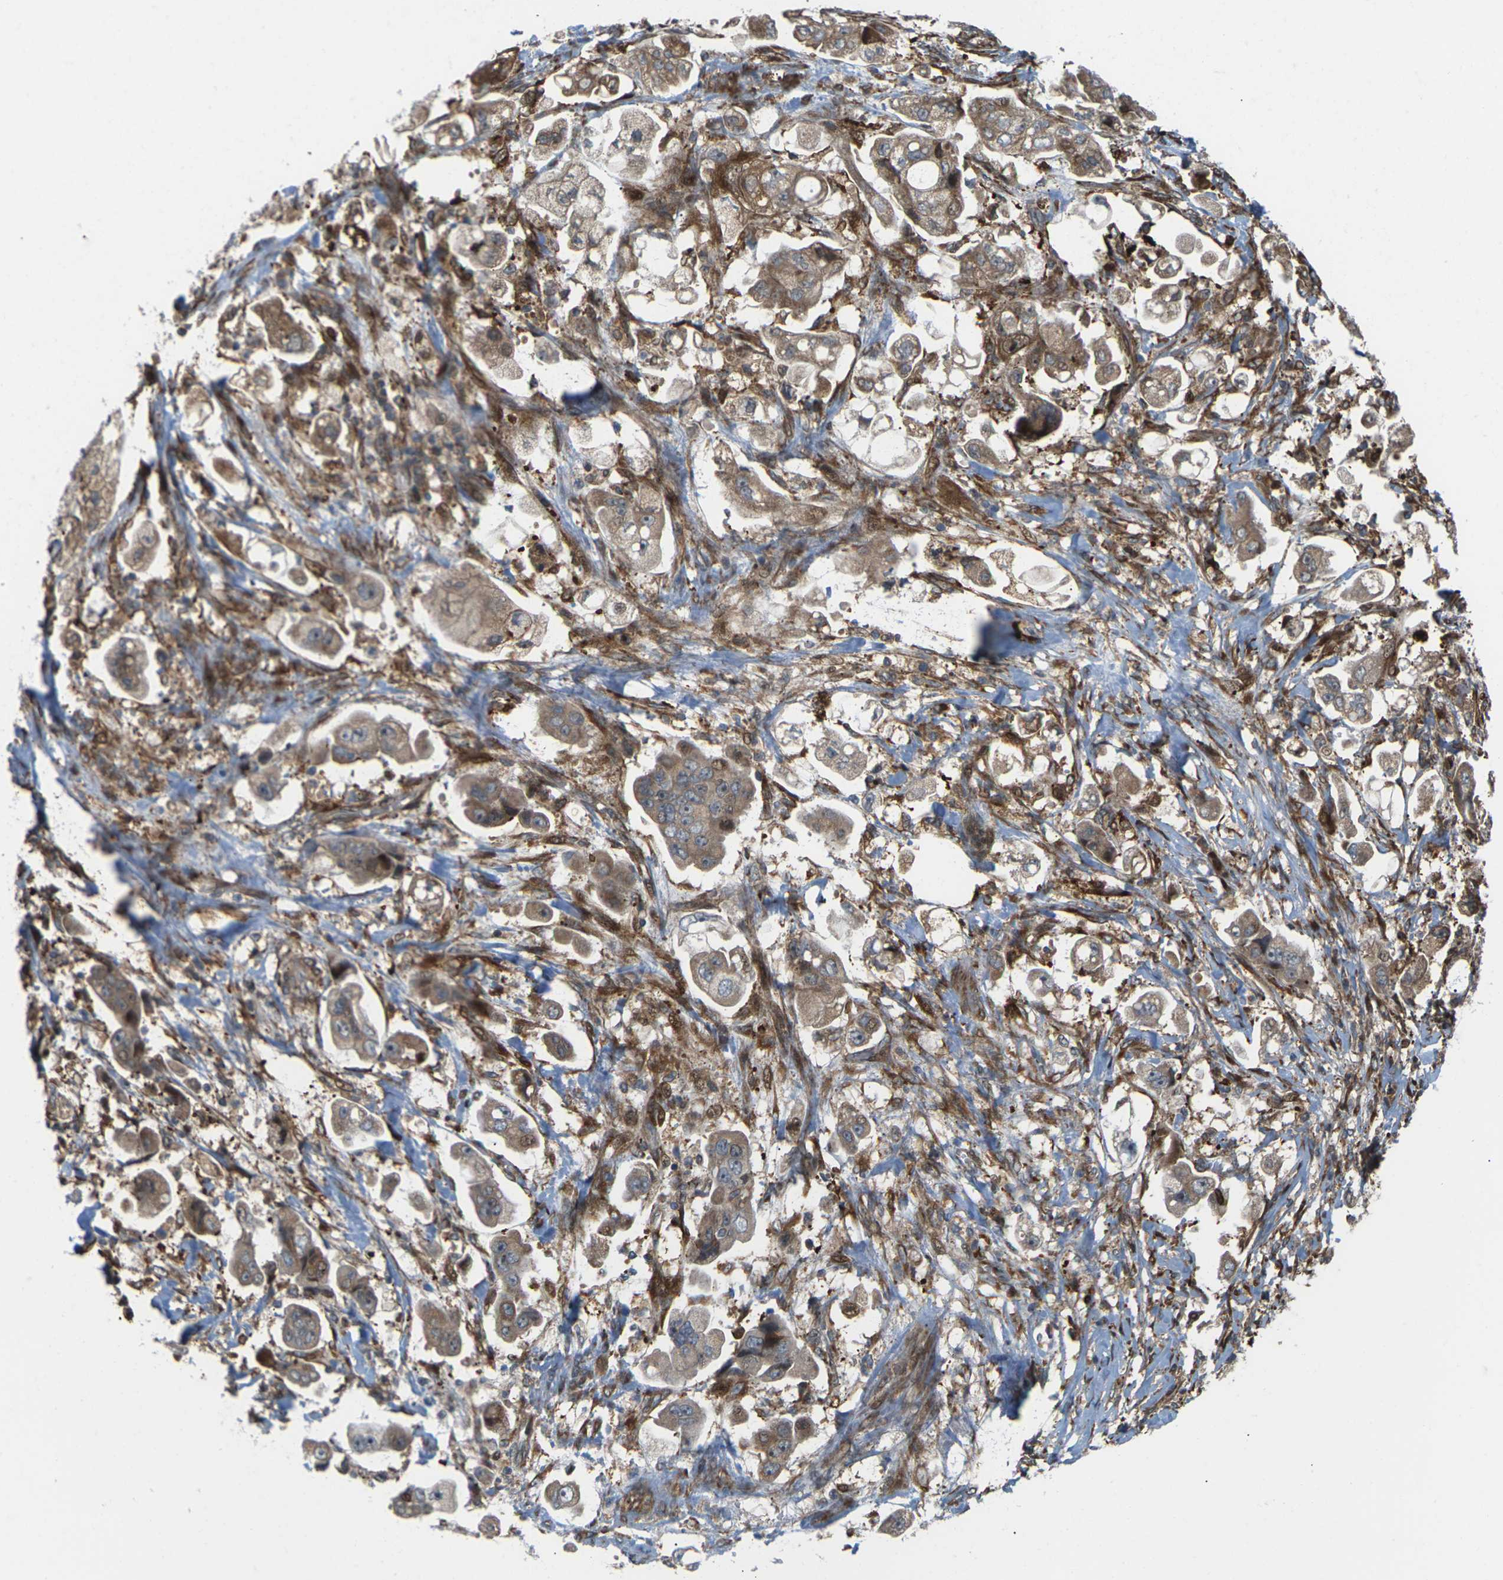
{"staining": {"intensity": "moderate", "quantity": ">75%", "location": "cytoplasmic/membranous"}, "tissue": "stomach cancer", "cell_type": "Tumor cells", "image_type": "cancer", "snomed": [{"axis": "morphology", "description": "Adenocarcinoma, NOS"}, {"axis": "topography", "description": "Stomach"}], "caption": "Human stomach cancer (adenocarcinoma) stained with a brown dye reveals moderate cytoplasmic/membranous positive positivity in about >75% of tumor cells.", "gene": "ROBO1", "patient": {"sex": "male", "age": 62}}